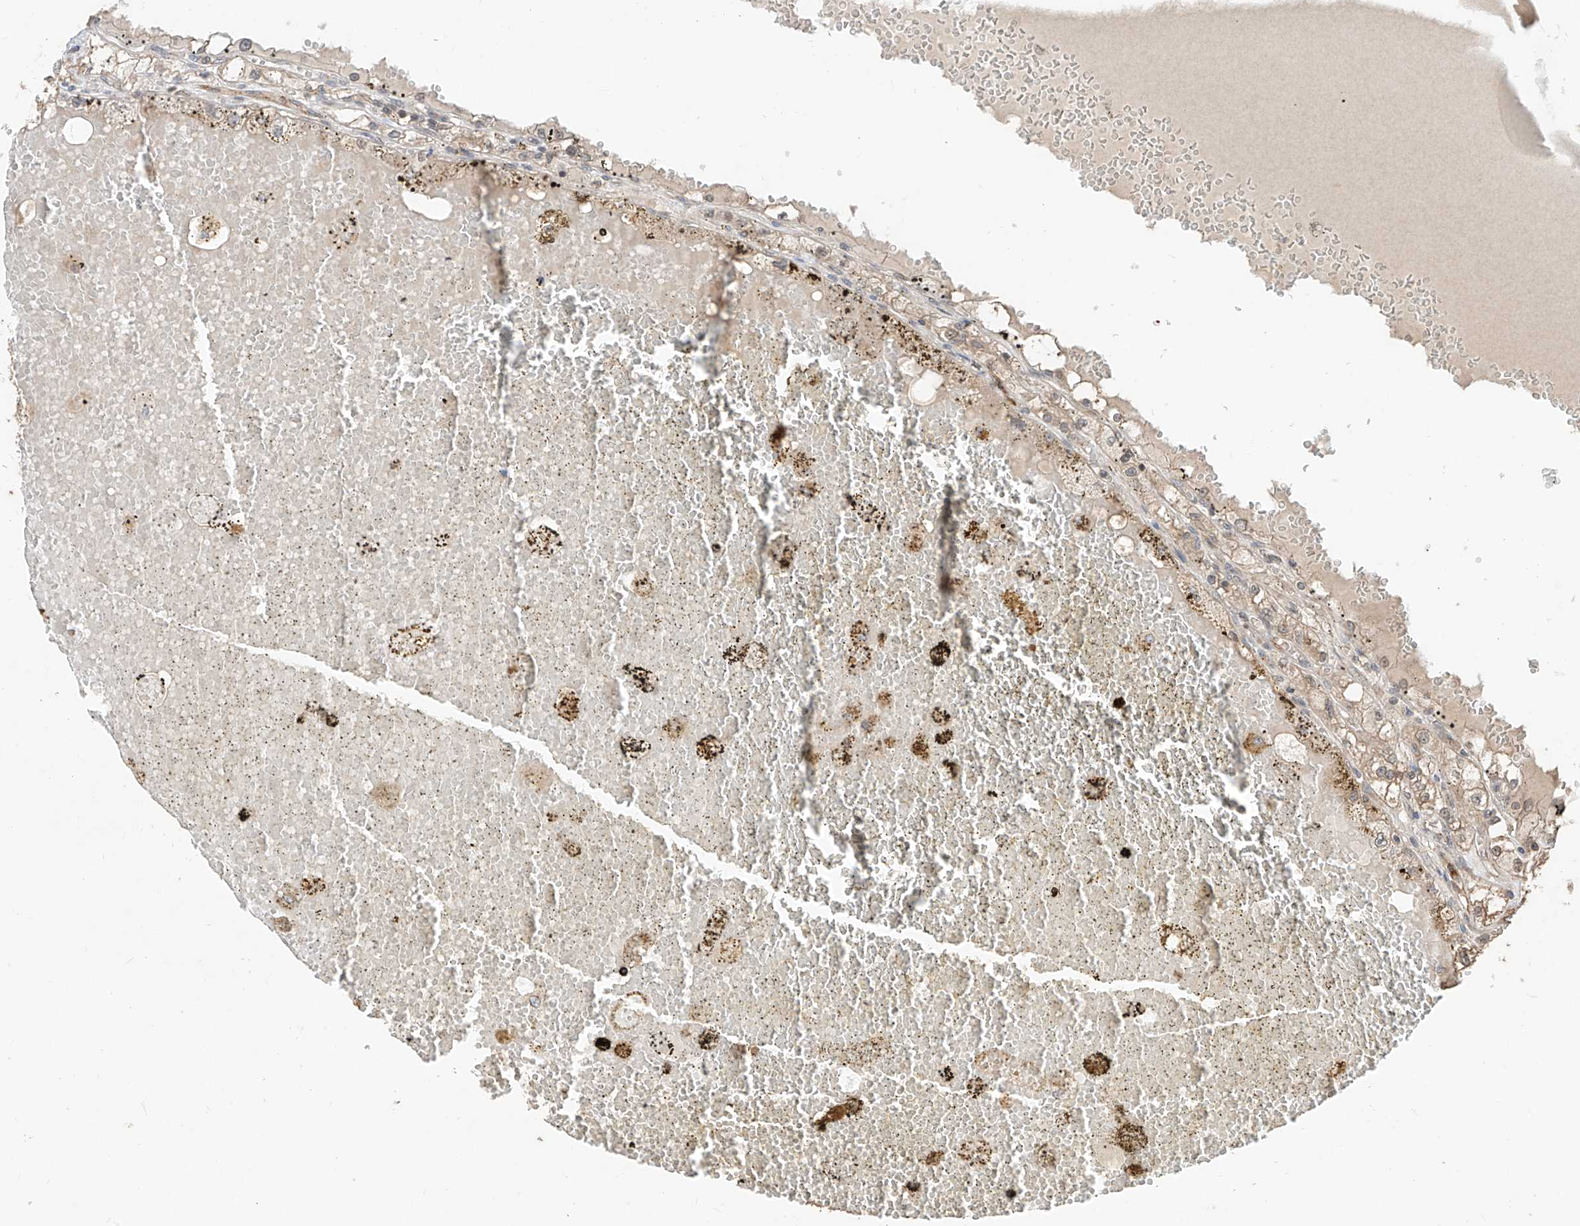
{"staining": {"intensity": "weak", "quantity": "<25%", "location": "cytoplasmic/membranous"}, "tissue": "renal cancer", "cell_type": "Tumor cells", "image_type": "cancer", "snomed": [{"axis": "morphology", "description": "Adenocarcinoma, NOS"}, {"axis": "topography", "description": "Kidney"}], "caption": "There is no significant expression in tumor cells of renal cancer (adenocarcinoma).", "gene": "AHCTF1", "patient": {"sex": "male", "age": 56}}